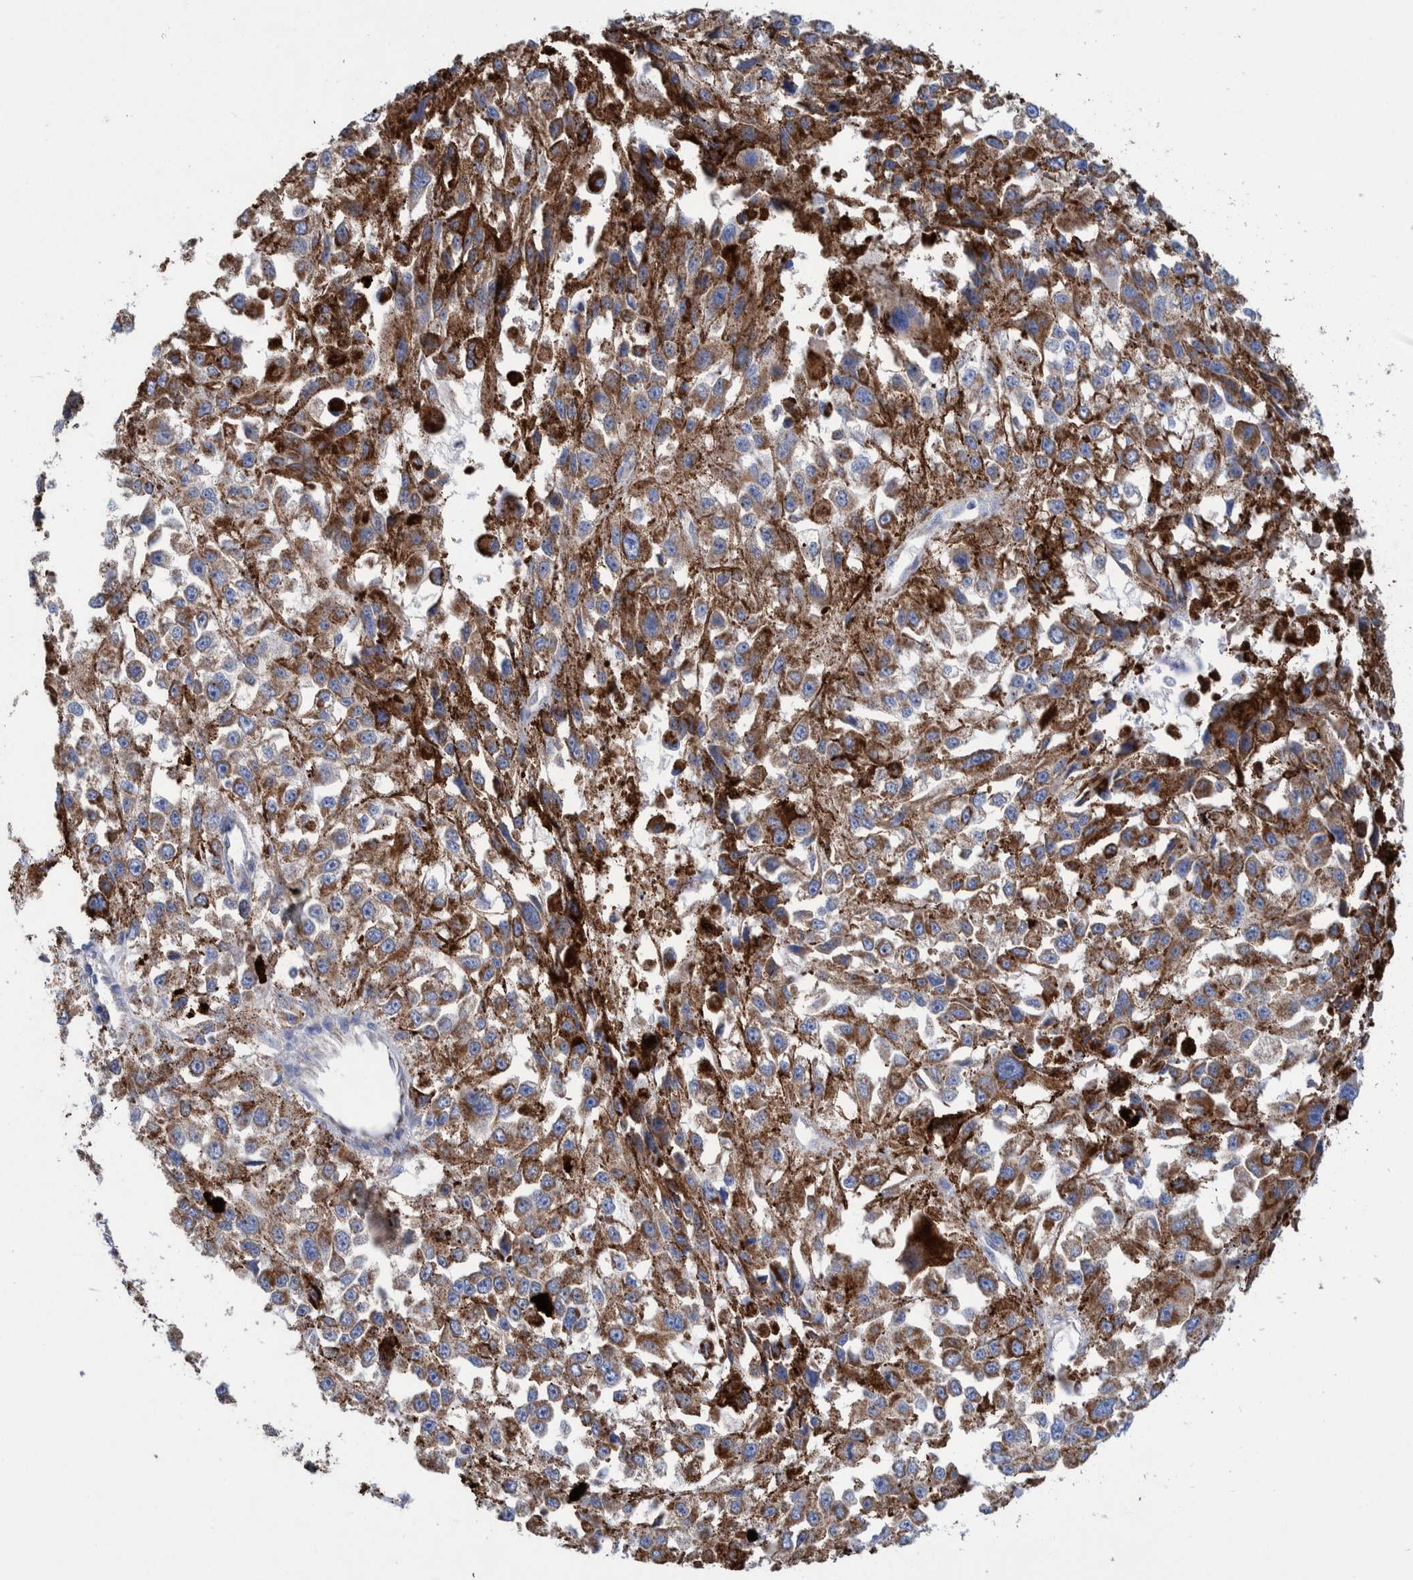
{"staining": {"intensity": "moderate", "quantity": ">75%", "location": "cytoplasmic/membranous"}, "tissue": "melanoma", "cell_type": "Tumor cells", "image_type": "cancer", "snomed": [{"axis": "morphology", "description": "Malignant melanoma, Metastatic site"}, {"axis": "topography", "description": "Lymph node"}], "caption": "This is an image of immunohistochemistry staining of melanoma, which shows moderate staining in the cytoplasmic/membranous of tumor cells.", "gene": "DECR1", "patient": {"sex": "male", "age": 59}}